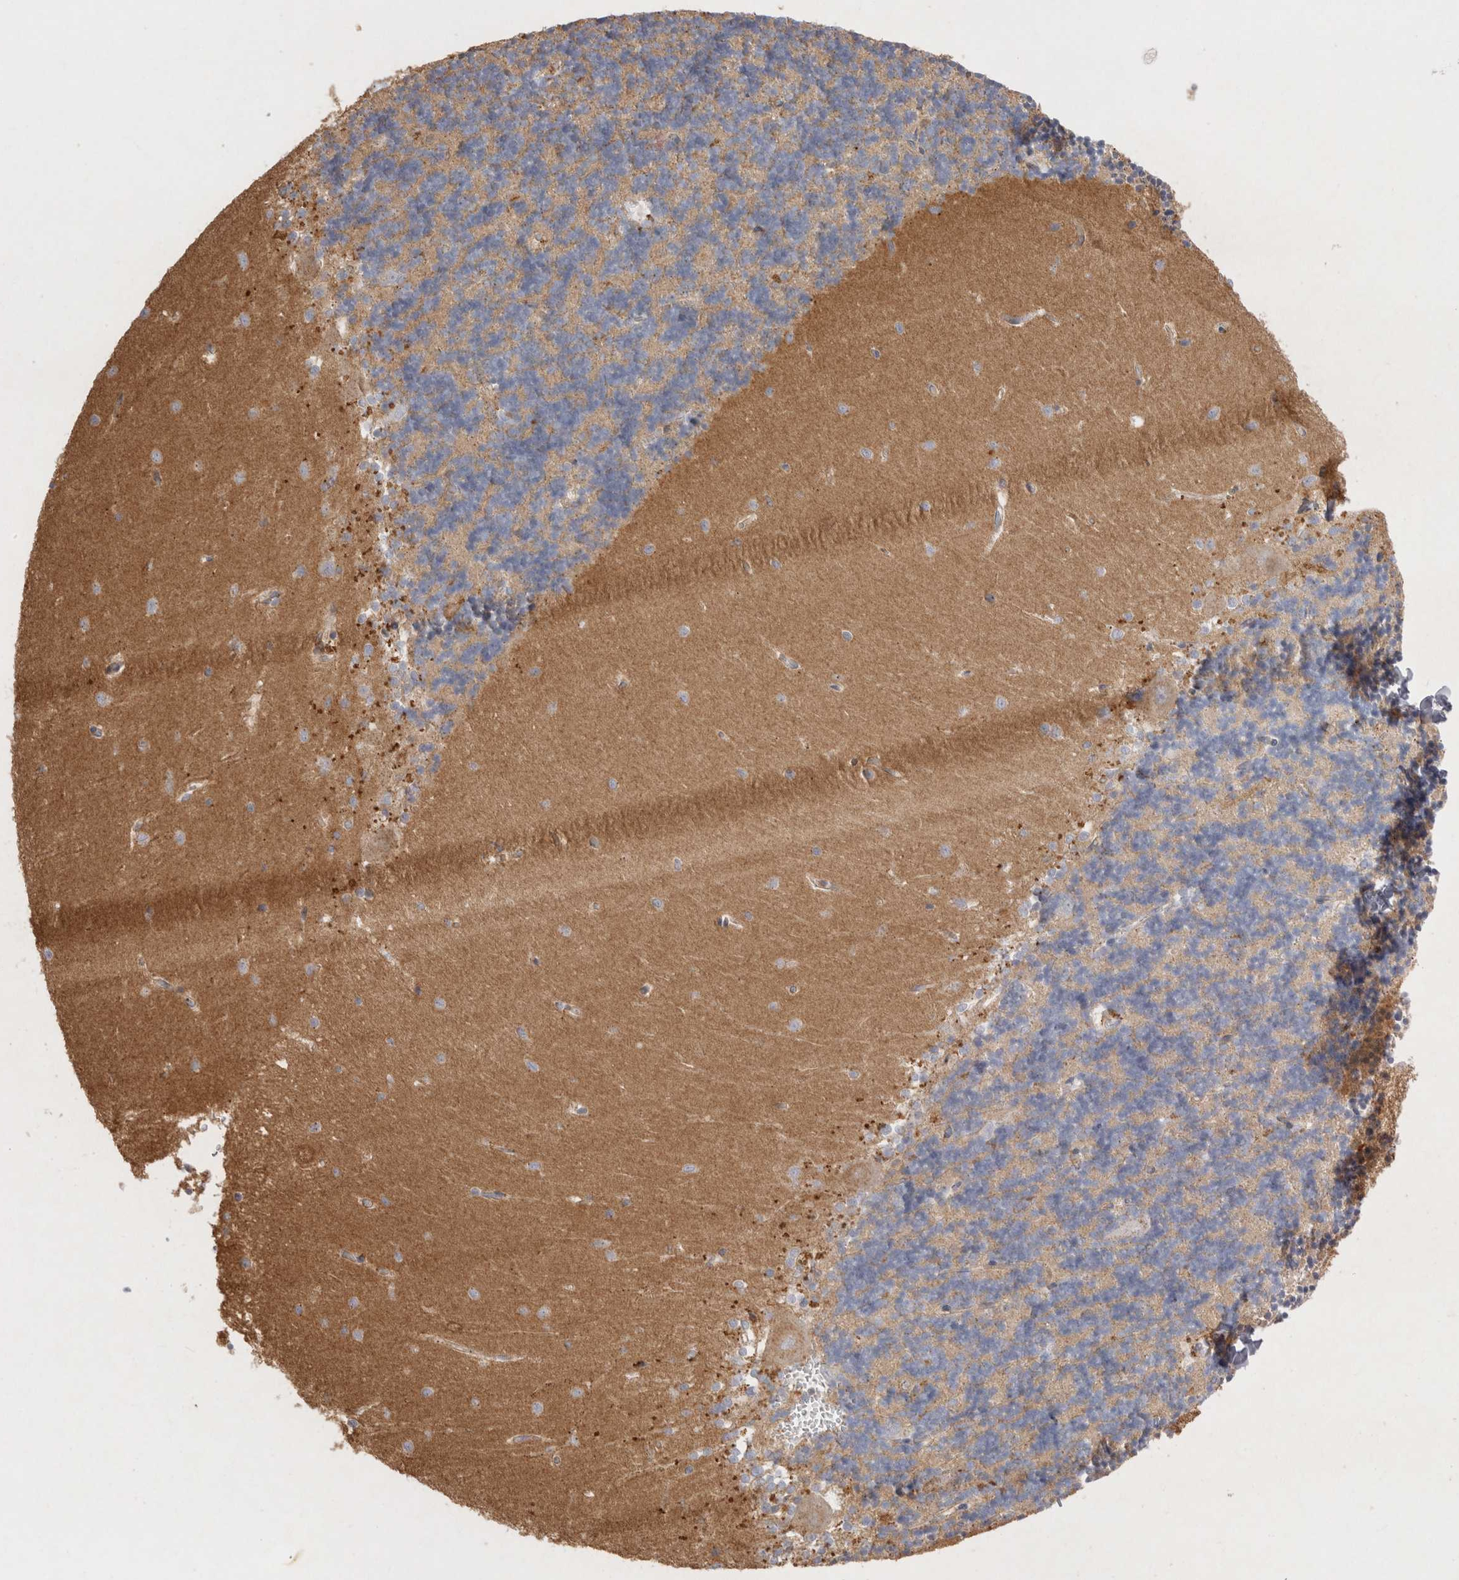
{"staining": {"intensity": "weak", "quantity": ">75%", "location": "cytoplasmic/membranous"}, "tissue": "cerebellum", "cell_type": "Cells in granular layer", "image_type": "normal", "snomed": [{"axis": "morphology", "description": "Normal tissue, NOS"}, {"axis": "topography", "description": "Cerebellum"}], "caption": "Protein expression analysis of normal human cerebellum reveals weak cytoplasmic/membranous staining in about >75% of cells in granular layer.", "gene": "CHMP6", "patient": {"sex": "male", "age": 37}}